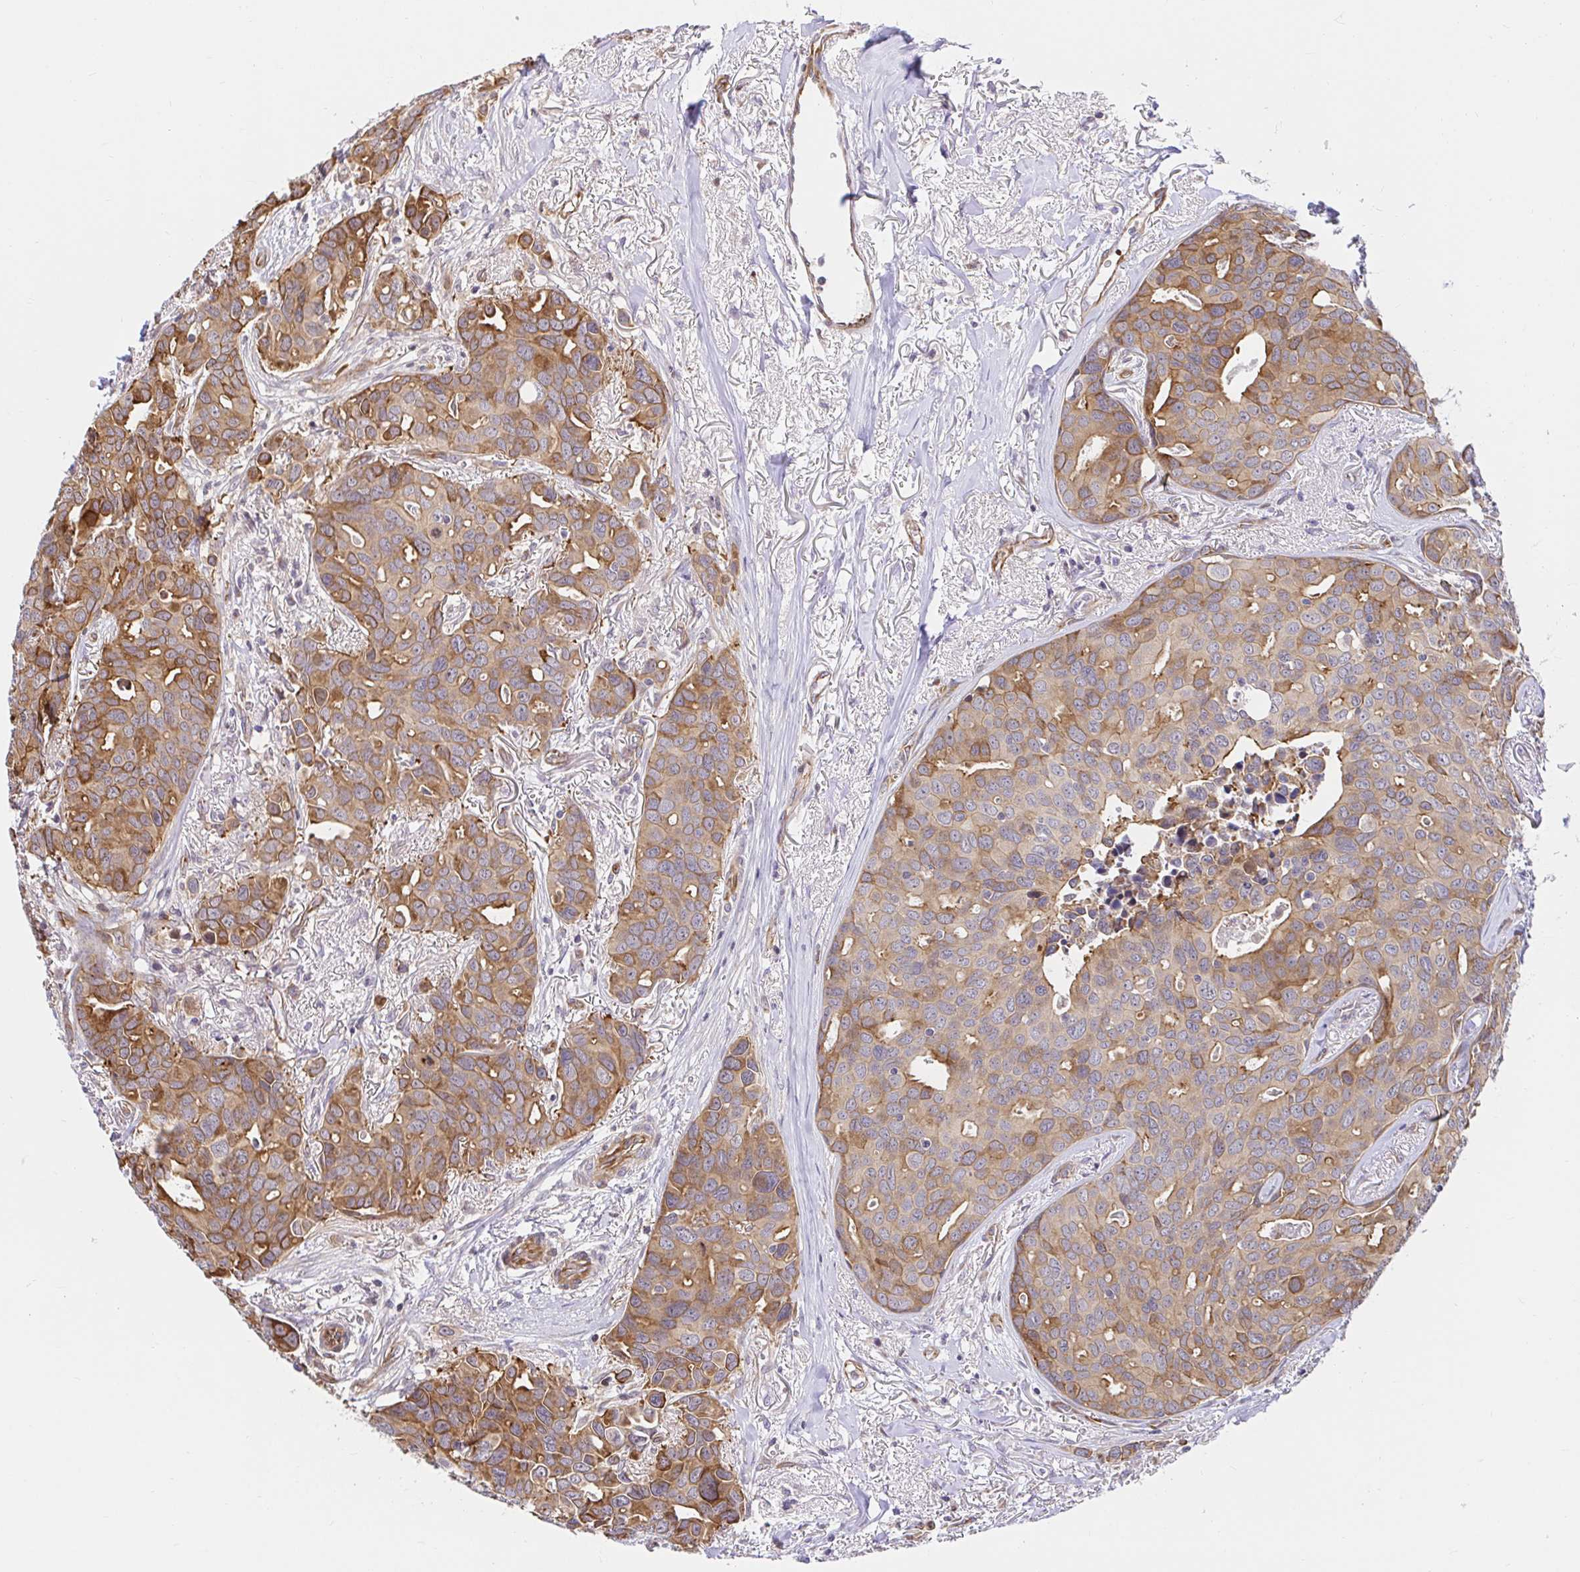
{"staining": {"intensity": "moderate", "quantity": ">75%", "location": "cytoplasmic/membranous"}, "tissue": "breast cancer", "cell_type": "Tumor cells", "image_type": "cancer", "snomed": [{"axis": "morphology", "description": "Duct carcinoma"}, {"axis": "topography", "description": "Breast"}], "caption": "Brown immunohistochemical staining in invasive ductal carcinoma (breast) exhibits moderate cytoplasmic/membranous expression in about >75% of tumor cells.", "gene": "TRIM55", "patient": {"sex": "female", "age": 54}}